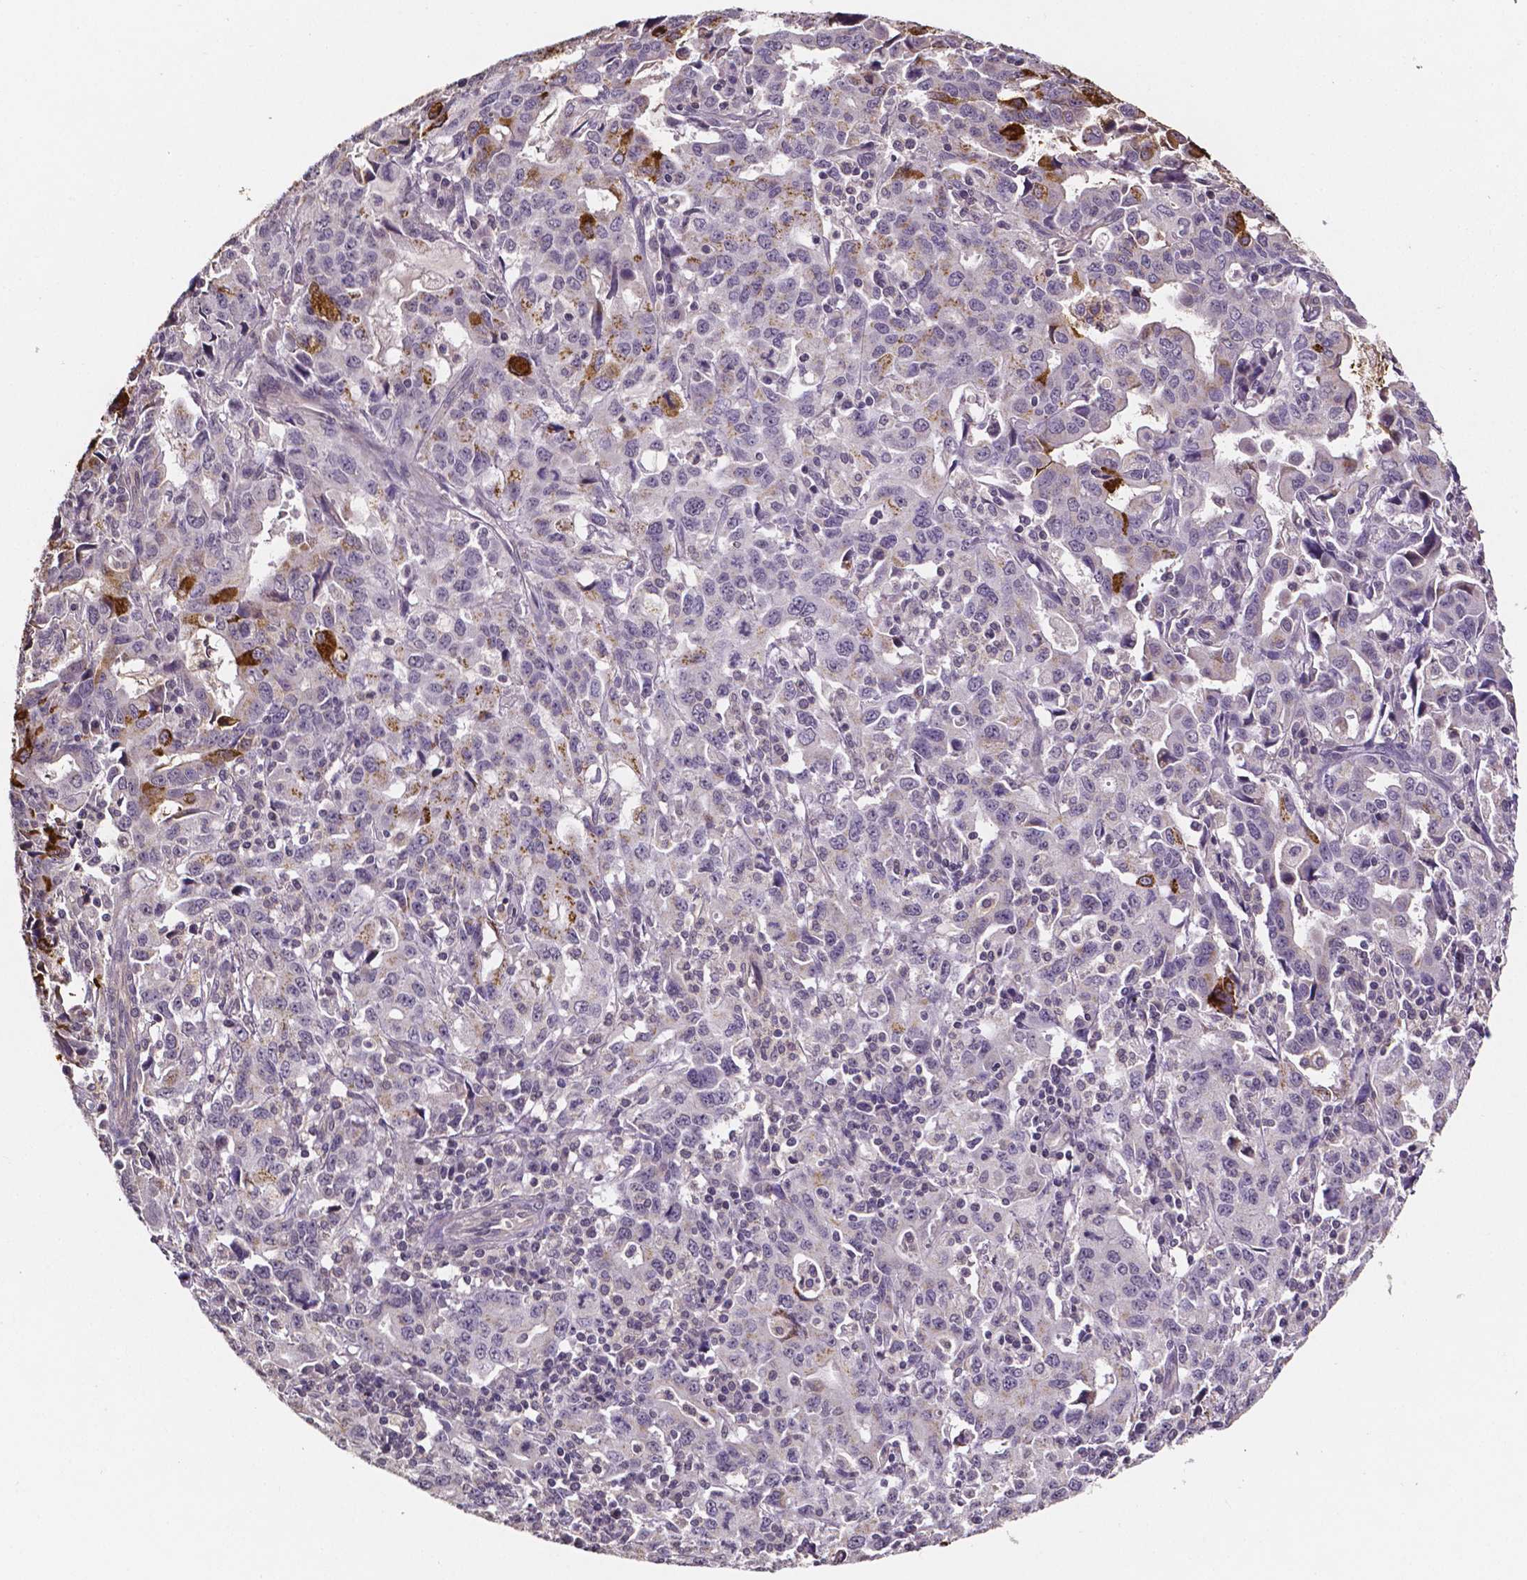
{"staining": {"intensity": "strong", "quantity": "<25%", "location": "cytoplasmic/membranous"}, "tissue": "stomach cancer", "cell_type": "Tumor cells", "image_type": "cancer", "snomed": [{"axis": "morphology", "description": "Adenocarcinoma, NOS"}, {"axis": "topography", "description": "Stomach, upper"}], "caption": "The immunohistochemical stain shows strong cytoplasmic/membranous staining in tumor cells of adenocarcinoma (stomach) tissue.", "gene": "NRGN", "patient": {"sex": "male", "age": 85}}